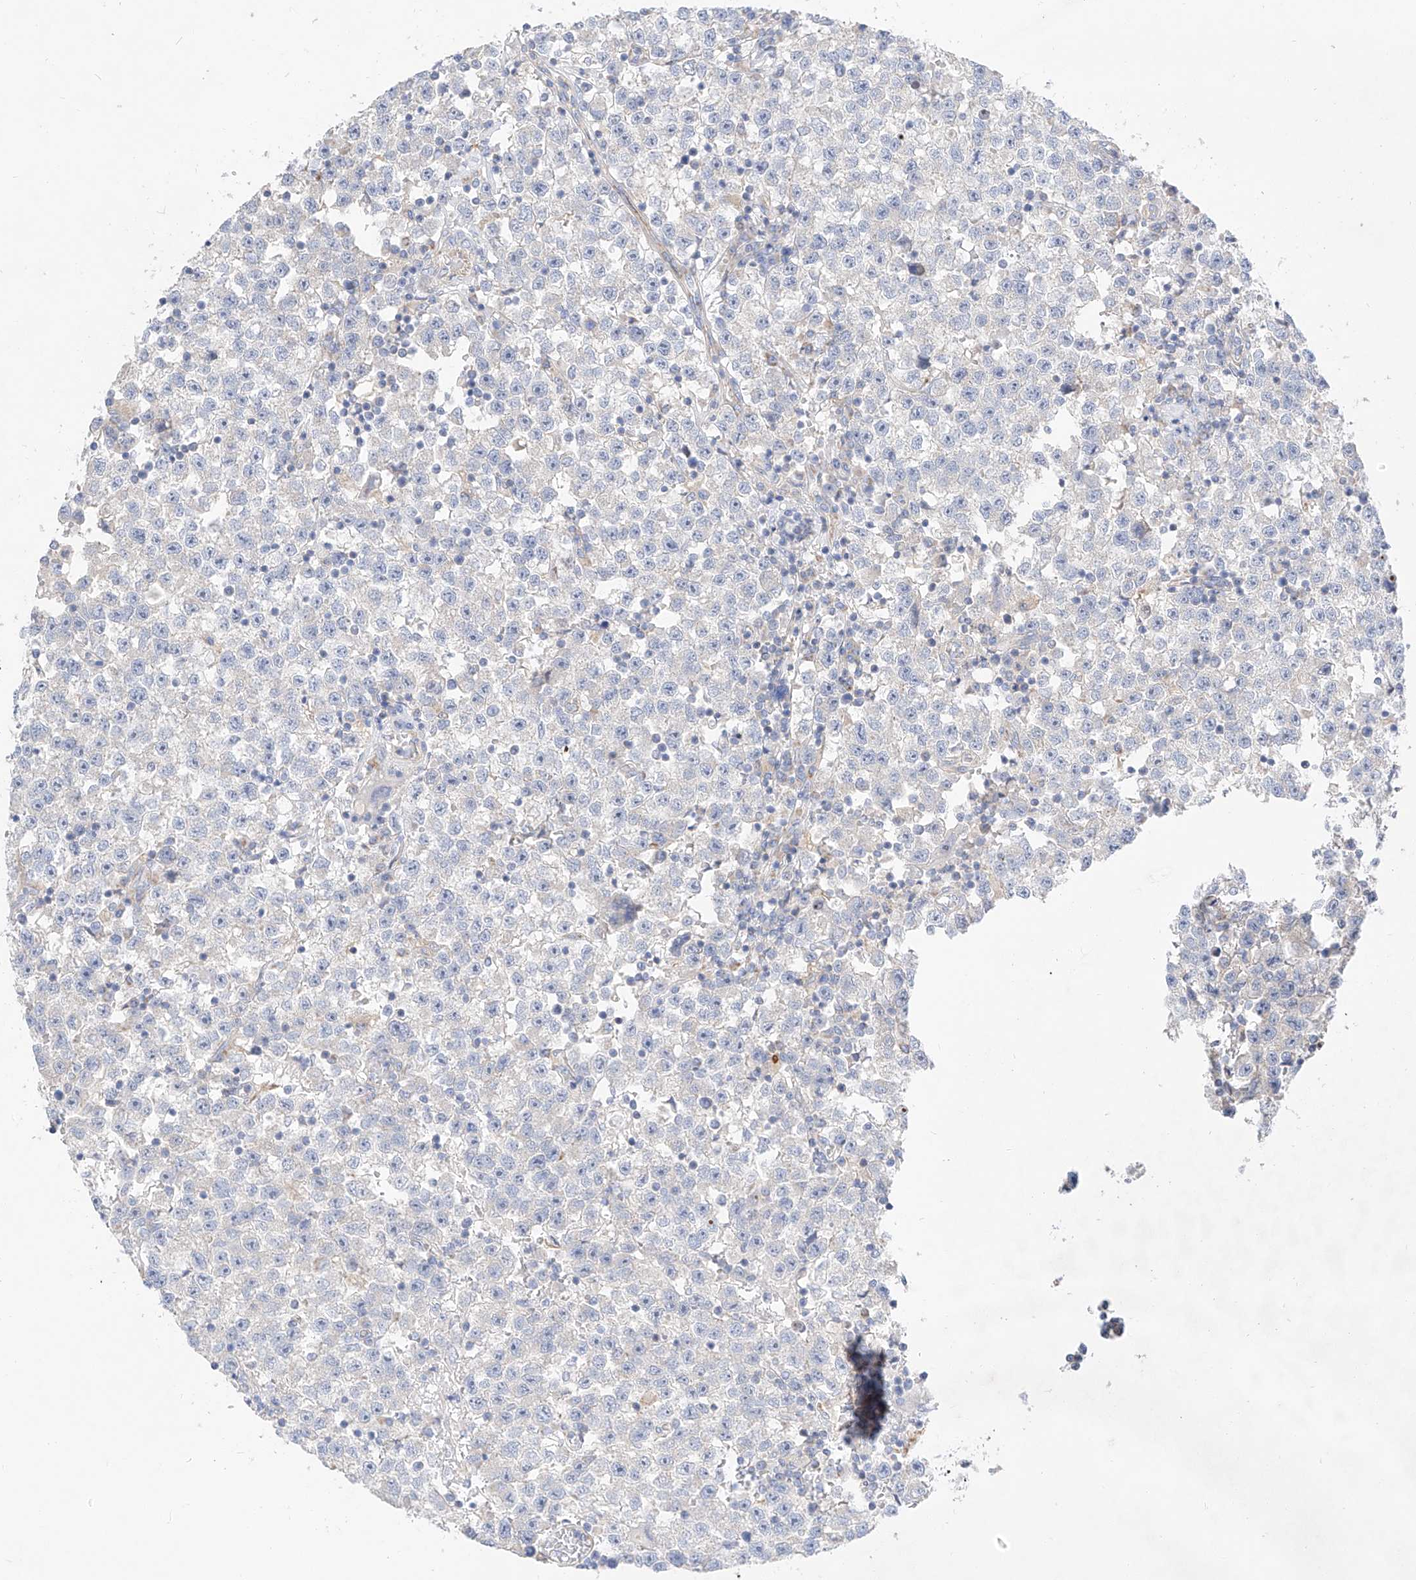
{"staining": {"intensity": "negative", "quantity": "none", "location": "none"}, "tissue": "testis cancer", "cell_type": "Tumor cells", "image_type": "cancer", "snomed": [{"axis": "morphology", "description": "Seminoma, NOS"}, {"axis": "topography", "description": "Testis"}], "caption": "Histopathology image shows no protein positivity in tumor cells of testis cancer (seminoma) tissue.", "gene": "CST9", "patient": {"sex": "male", "age": 22}}